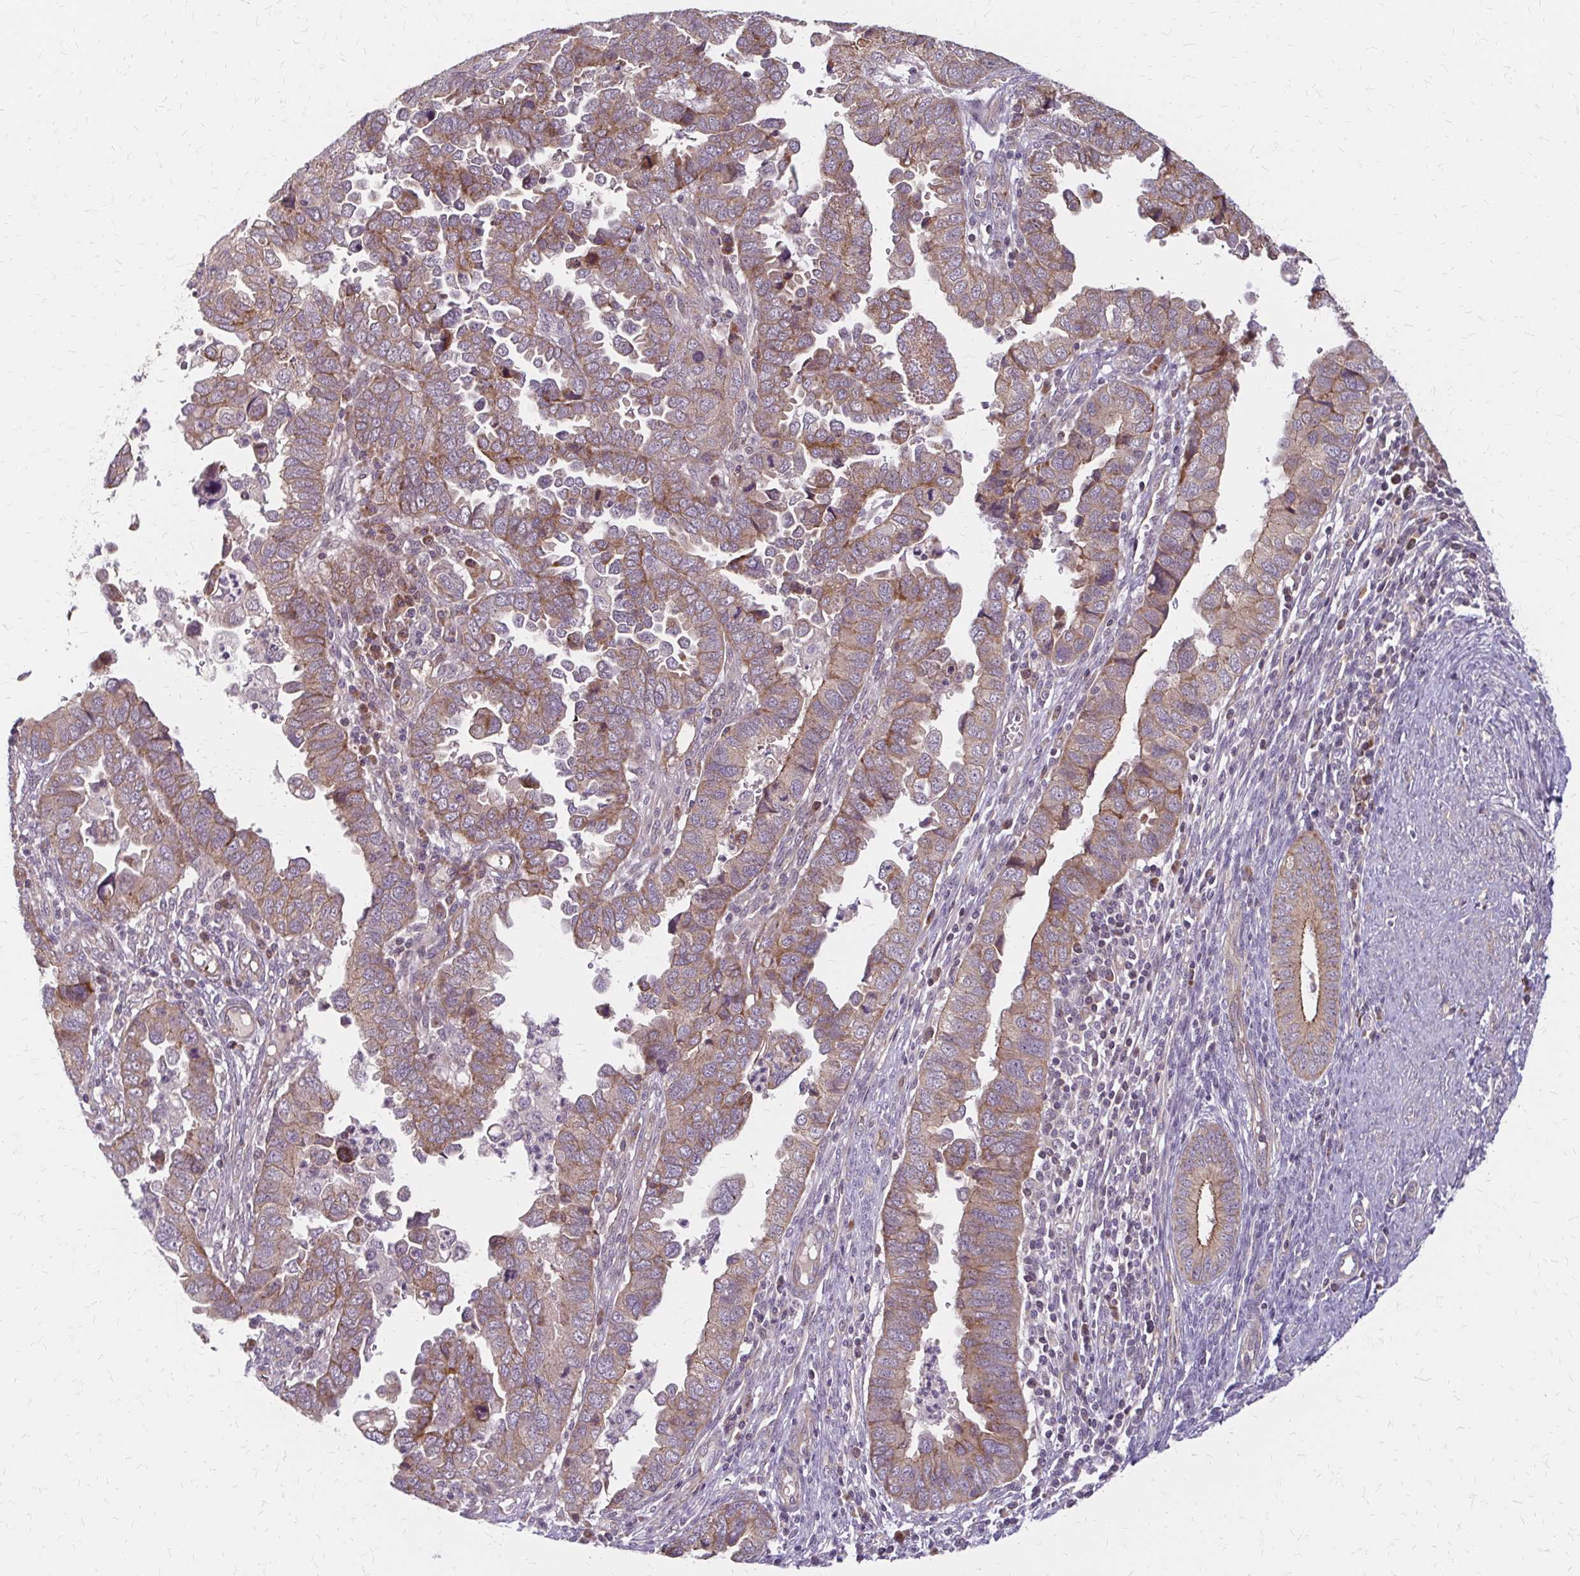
{"staining": {"intensity": "moderate", "quantity": ">75%", "location": "cytoplasmic/membranous"}, "tissue": "endometrial cancer", "cell_type": "Tumor cells", "image_type": "cancer", "snomed": [{"axis": "morphology", "description": "Adenocarcinoma, NOS"}, {"axis": "topography", "description": "Endometrium"}], "caption": "Endometrial adenocarcinoma stained with a protein marker exhibits moderate staining in tumor cells.", "gene": "ZNF383", "patient": {"sex": "female", "age": 79}}